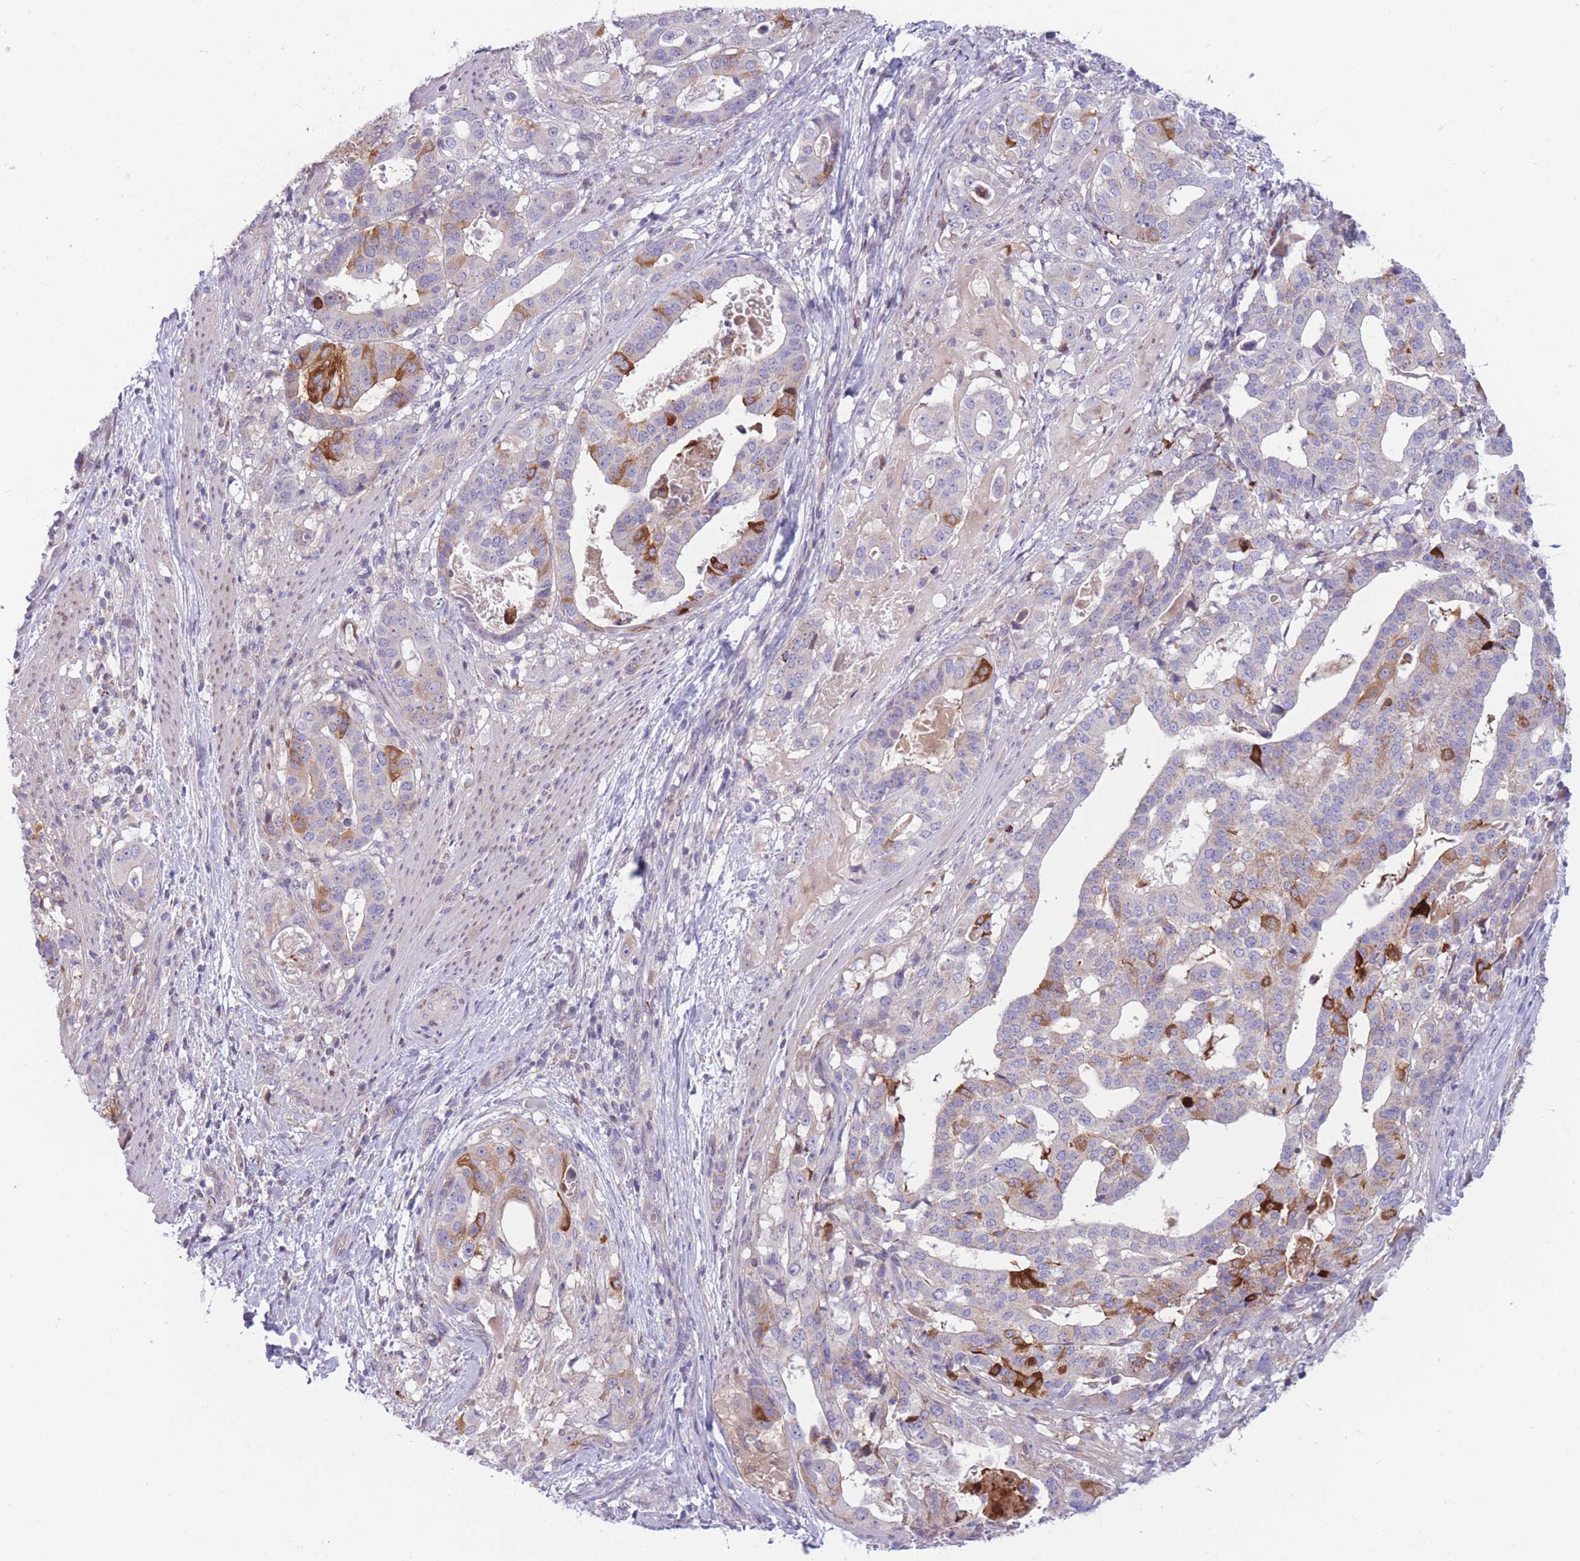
{"staining": {"intensity": "strong", "quantity": "25%-75%", "location": "cytoplasmic/membranous"}, "tissue": "stomach cancer", "cell_type": "Tumor cells", "image_type": "cancer", "snomed": [{"axis": "morphology", "description": "Adenocarcinoma, NOS"}, {"axis": "topography", "description": "Stomach"}], "caption": "Protein staining of stomach cancer tissue shows strong cytoplasmic/membranous staining in about 25%-75% of tumor cells. (DAB (3,3'-diaminobenzidine) = brown stain, brightfield microscopy at high magnification).", "gene": "PDE4A", "patient": {"sex": "male", "age": 48}}